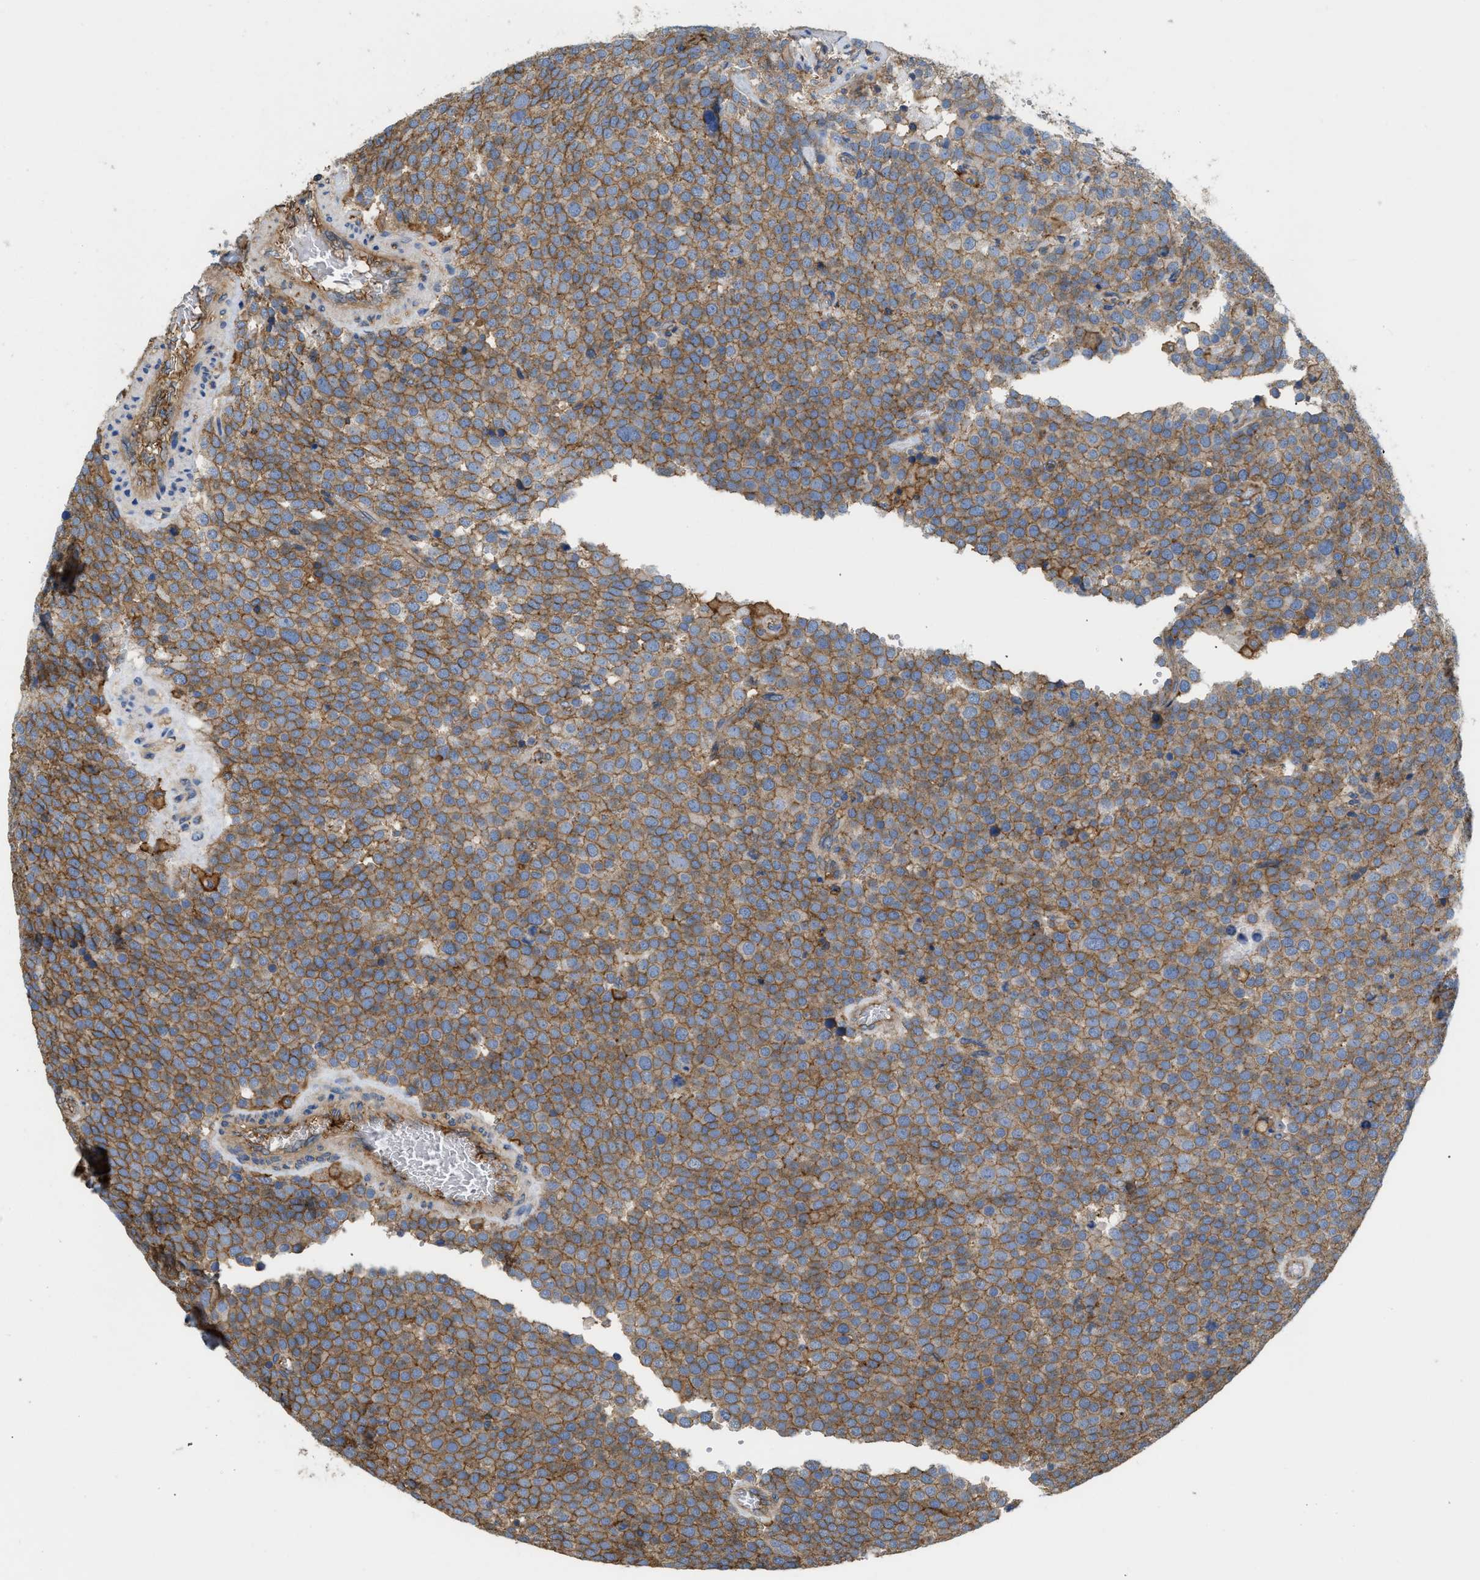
{"staining": {"intensity": "moderate", "quantity": ">75%", "location": "cytoplasmic/membranous"}, "tissue": "testis cancer", "cell_type": "Tumor cells", "image_type": "cancer", "snomed": [{"axis": "morphology", "description": "Normal tissue, NOS"}, {"axis": "morphology", "description": "Seminoma, NOS"}, {"axis": "topography", "description": "Testis"}], "caption": "Testis seminoma stained with a brown dye shows moderate cytoplasmic/membranous positive positivity in approximately >75% of tumor cells.", "gene": "GNB4", "patient": {"sex": "male", "age": 71}}